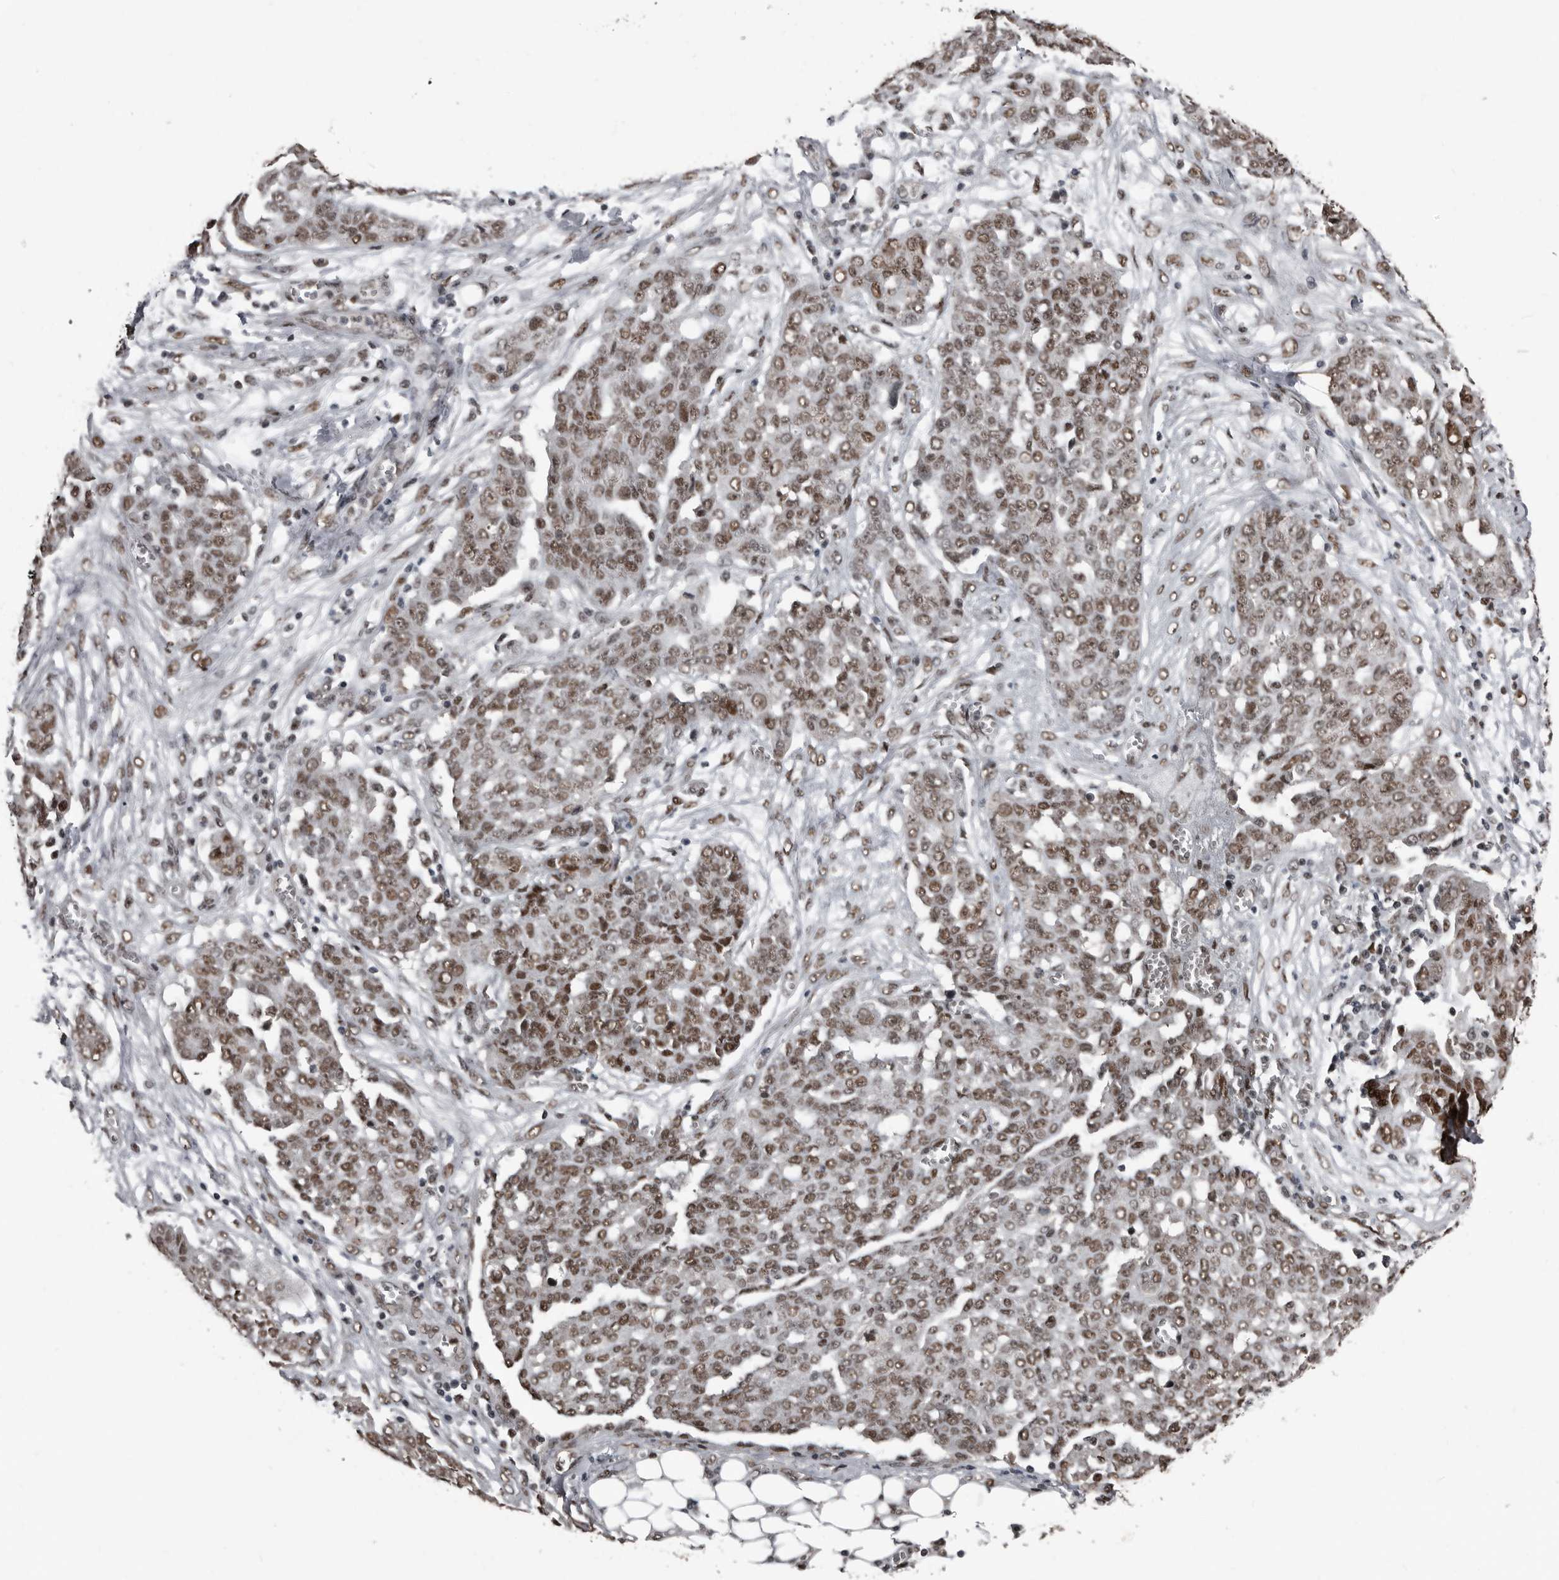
{"staining": {"intensity": "moderate", "quantity": ">75%", "location": "nuclear"}, "tissue": "ovarian cancer", "cell_type": "Tumor cells", "image_type": "cancer", "snomed": [{"axis": "morphology", "description": "Cystadenocarcinoma, serous, NOS"}, {"axis": "topography", "description": "Soft tissue"}, {"axis": "topography", "description": "Ovary"}], "caption": "Human ovarian serous cystadenocarcinoma stained with a brown dye displays moderate nuclear positive staining in about >75% of tumor cells.", "gene": "CHD1L", "patient": {"sex": "female", "age": 57}}